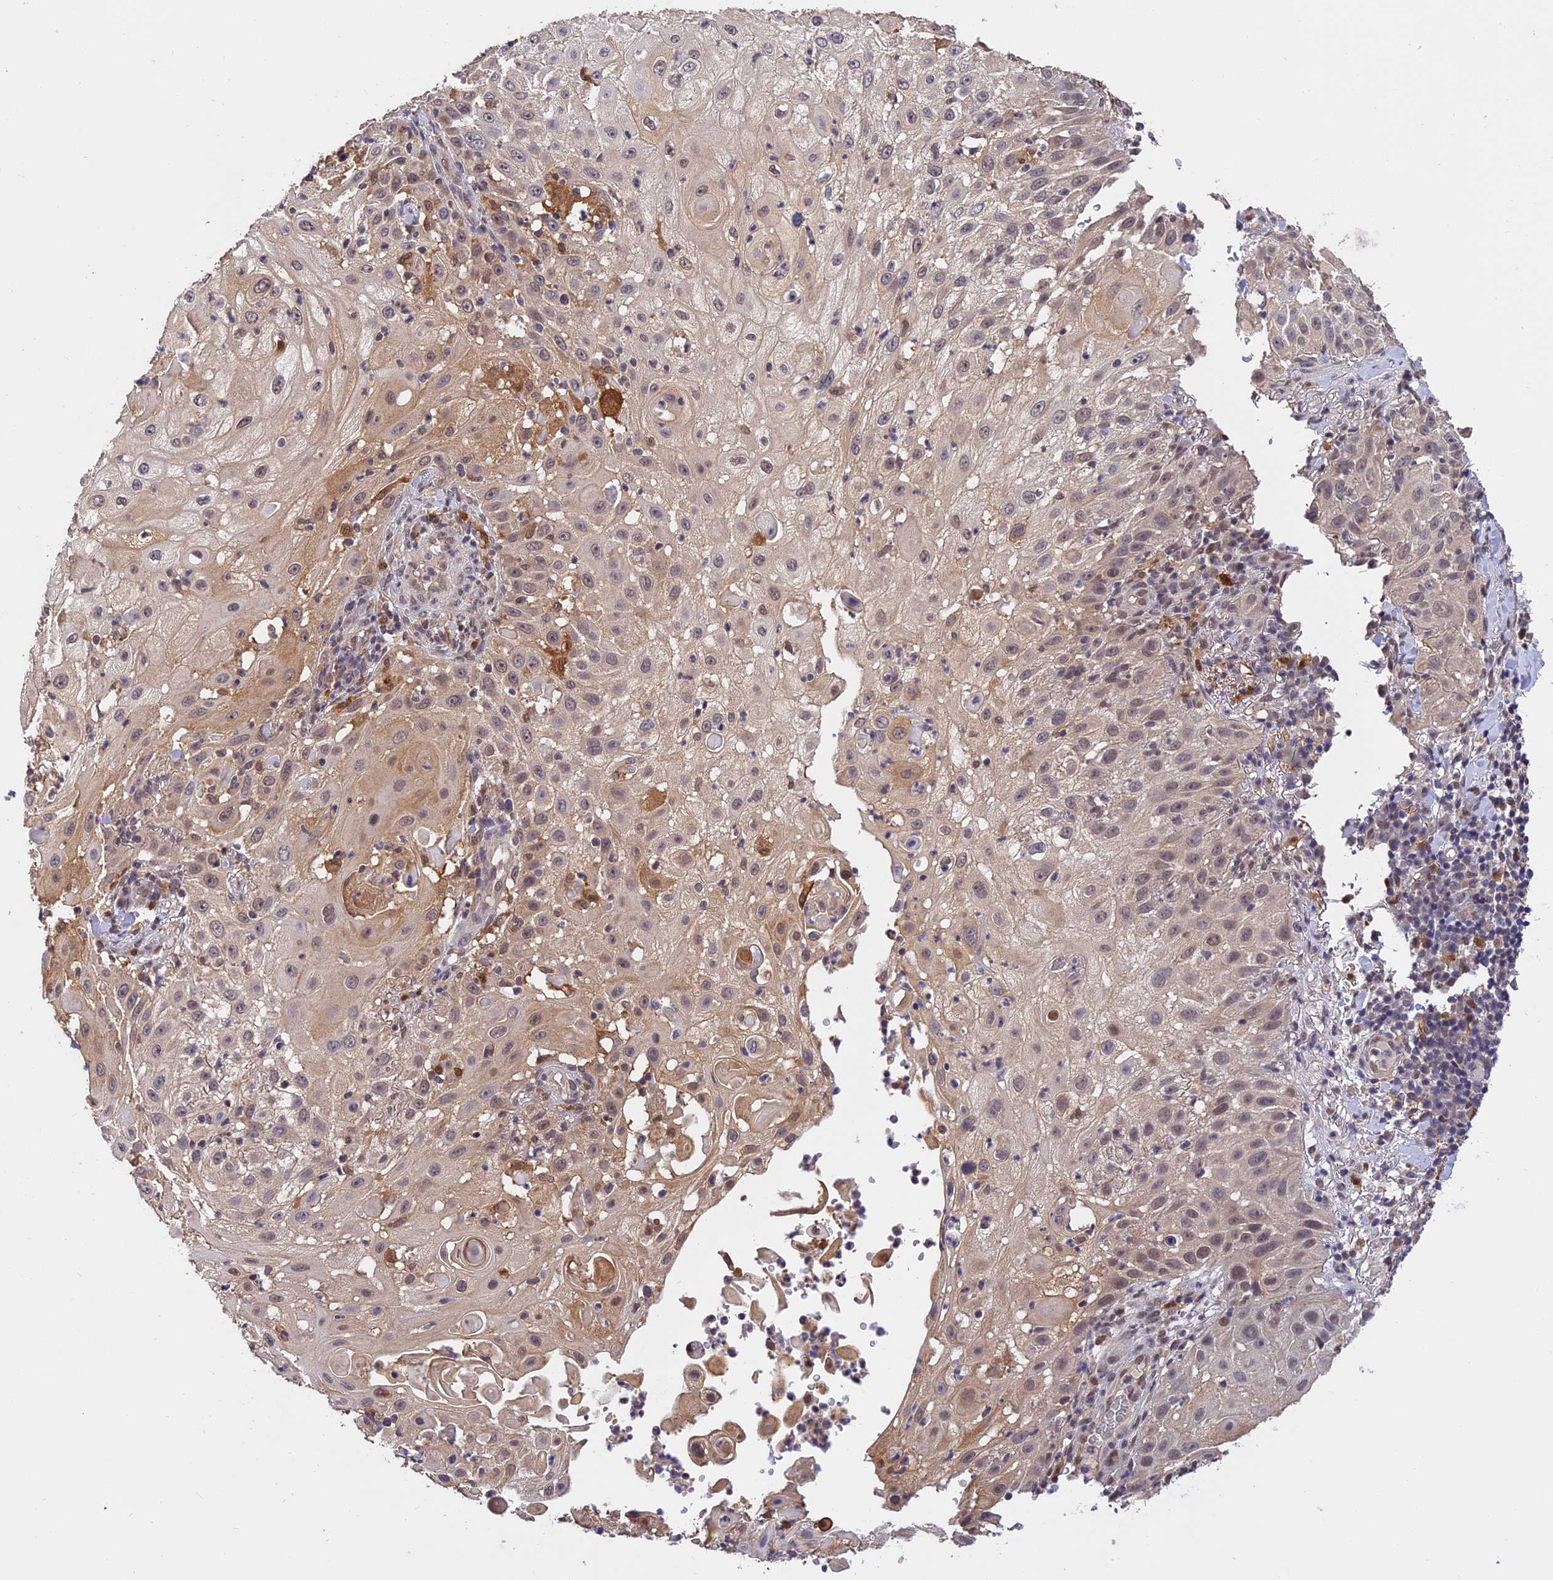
{"staining": {"intensity": "weak", "quantity": "25%-75%", "location": "cytoplasmic/membranous"}, "tissue": "skin cancer", "cell_type": "Tumor cells", "image_type": "cancer", "snomed": [{"axis": "morphology", "description": "Squamous cell carcinoma, NOS"}, {"axis": "topography", "description": "Skin"}], "caption": "Immunohistochemical staining of skin cancer demonstrates low levels of weak cytoplasmic/membranous protein staining in approximately 25%-75% of tumor cells.", "gene": "MNS1", "patient": {"sex": "female", "age": 44}}